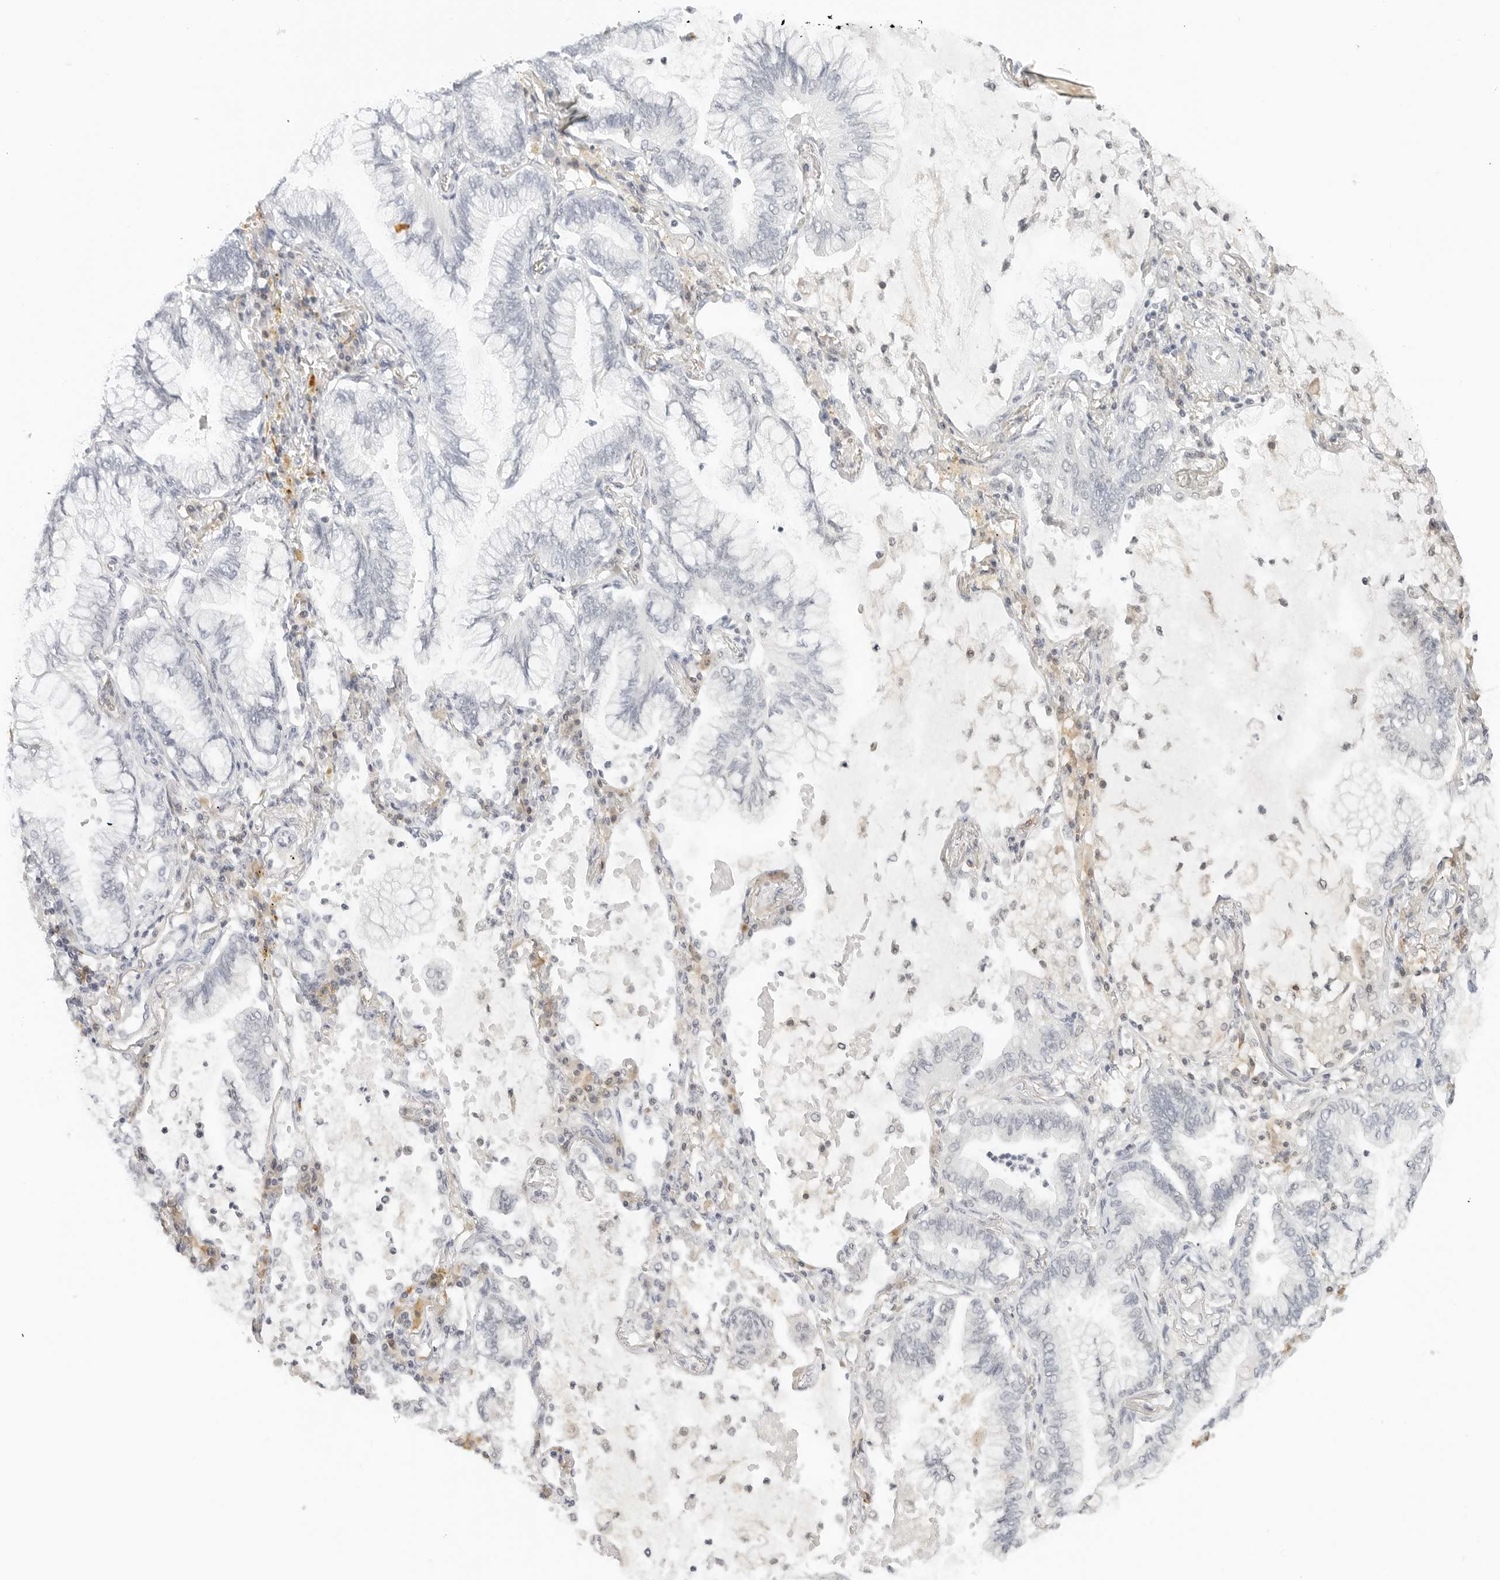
{"staining": {"intensity": "negative", "quantity": "none", "location": "none"}, "tissue": "lung cancer", "cell_type": "Tumor cells", "image_type": "cancer", "snomed": [{"axis": "morphology", "description": "Adenocarcinoma, NOS"}, {"axis": "topography", "description": "Lung"}], "caption": "Tumor cells show no significant positivity in adenocarcinoma (lung). (Stains: DAB (3,3'-diaminobenzidine) immunohistochemistry with hematoxylin counter stain, Microscopy: brightfield microscopy at high magnification).", "gene": "NEO1", "patient": {"sex": "female", "age": 70}}